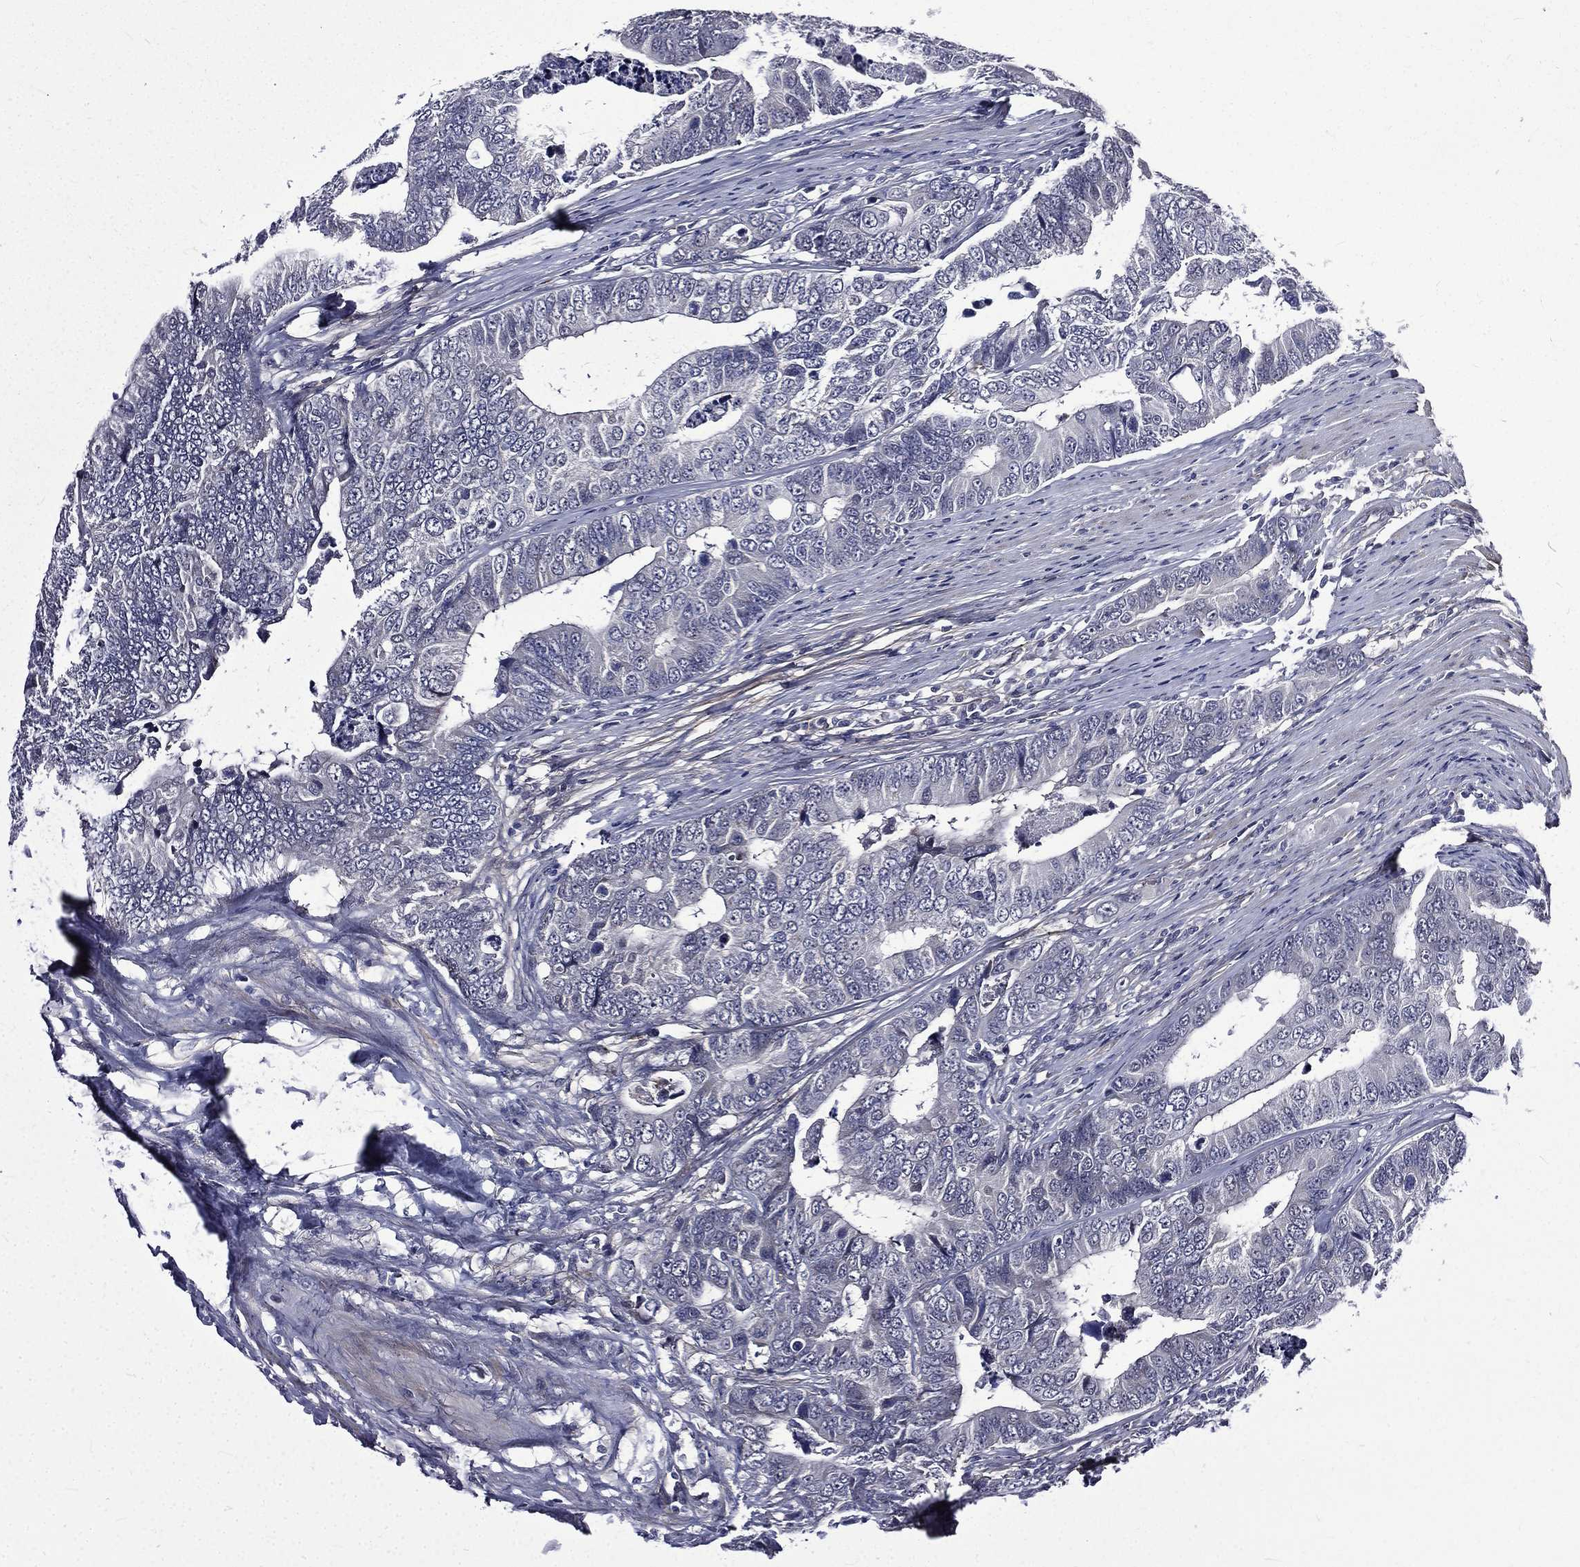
{"staining": {"intensity": "negative", "quantity": "none", "location": "none"}, "tissue": "colorectal cancer", "cell_type": "Tumor cells", "image_type": "cancer", "snomed": [{"axis": "morphology", "description": "Adenocarcinoma, NOS"}, {"axis": "topography", "description": "Colon"}], "caption": "Immunohistochemistry of adenocarcinoma (colorectal) exhibits no positivity in tumor cells. The staining was performed using DAB to visualize the protein expression in brown, while the nuclei were stained in blue with hematoxylin (Magnification: 20x).", "gene": "FGG", "patient": {"sex": "female", "age": 72}}